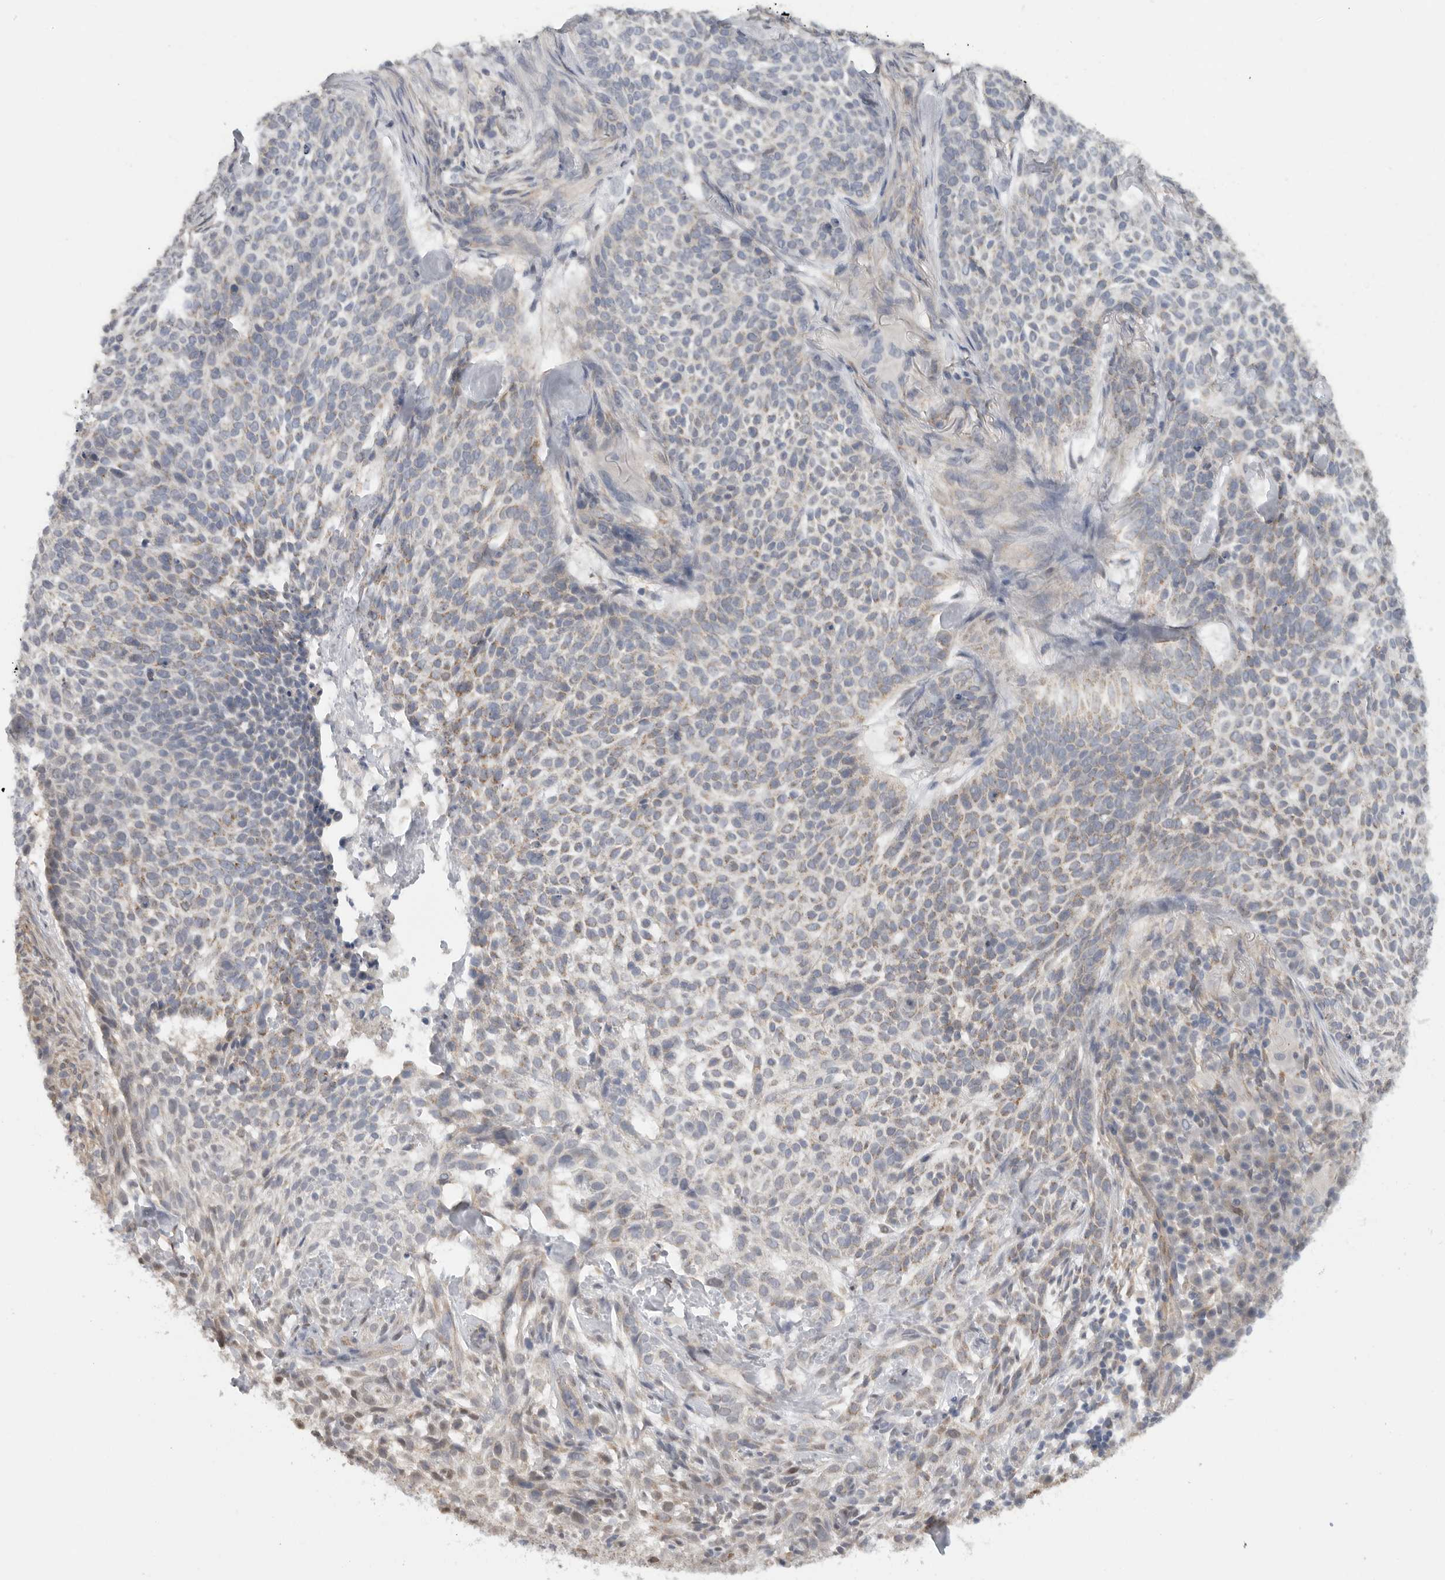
{"staining": {"intensity": "weak", "quantity": "25%-75%", "location": "cytoplasmic/membranous"}, "tissue": "skin cancer", "cell_type": "Tumor cells", "image_type": "cancer", "snomed": [{"axis": "morphology", "description": "Basal cell carcinoma"}, {"axis": "topography", "description": "Skin"}], "caption": "IHC of human skin cancer displays low levels of weak cytoplasmic/membranous staining in about 25%-75% of tumor cells.", "gene": "DYRK2", "patient": {"sex": "female", "age": 64}}